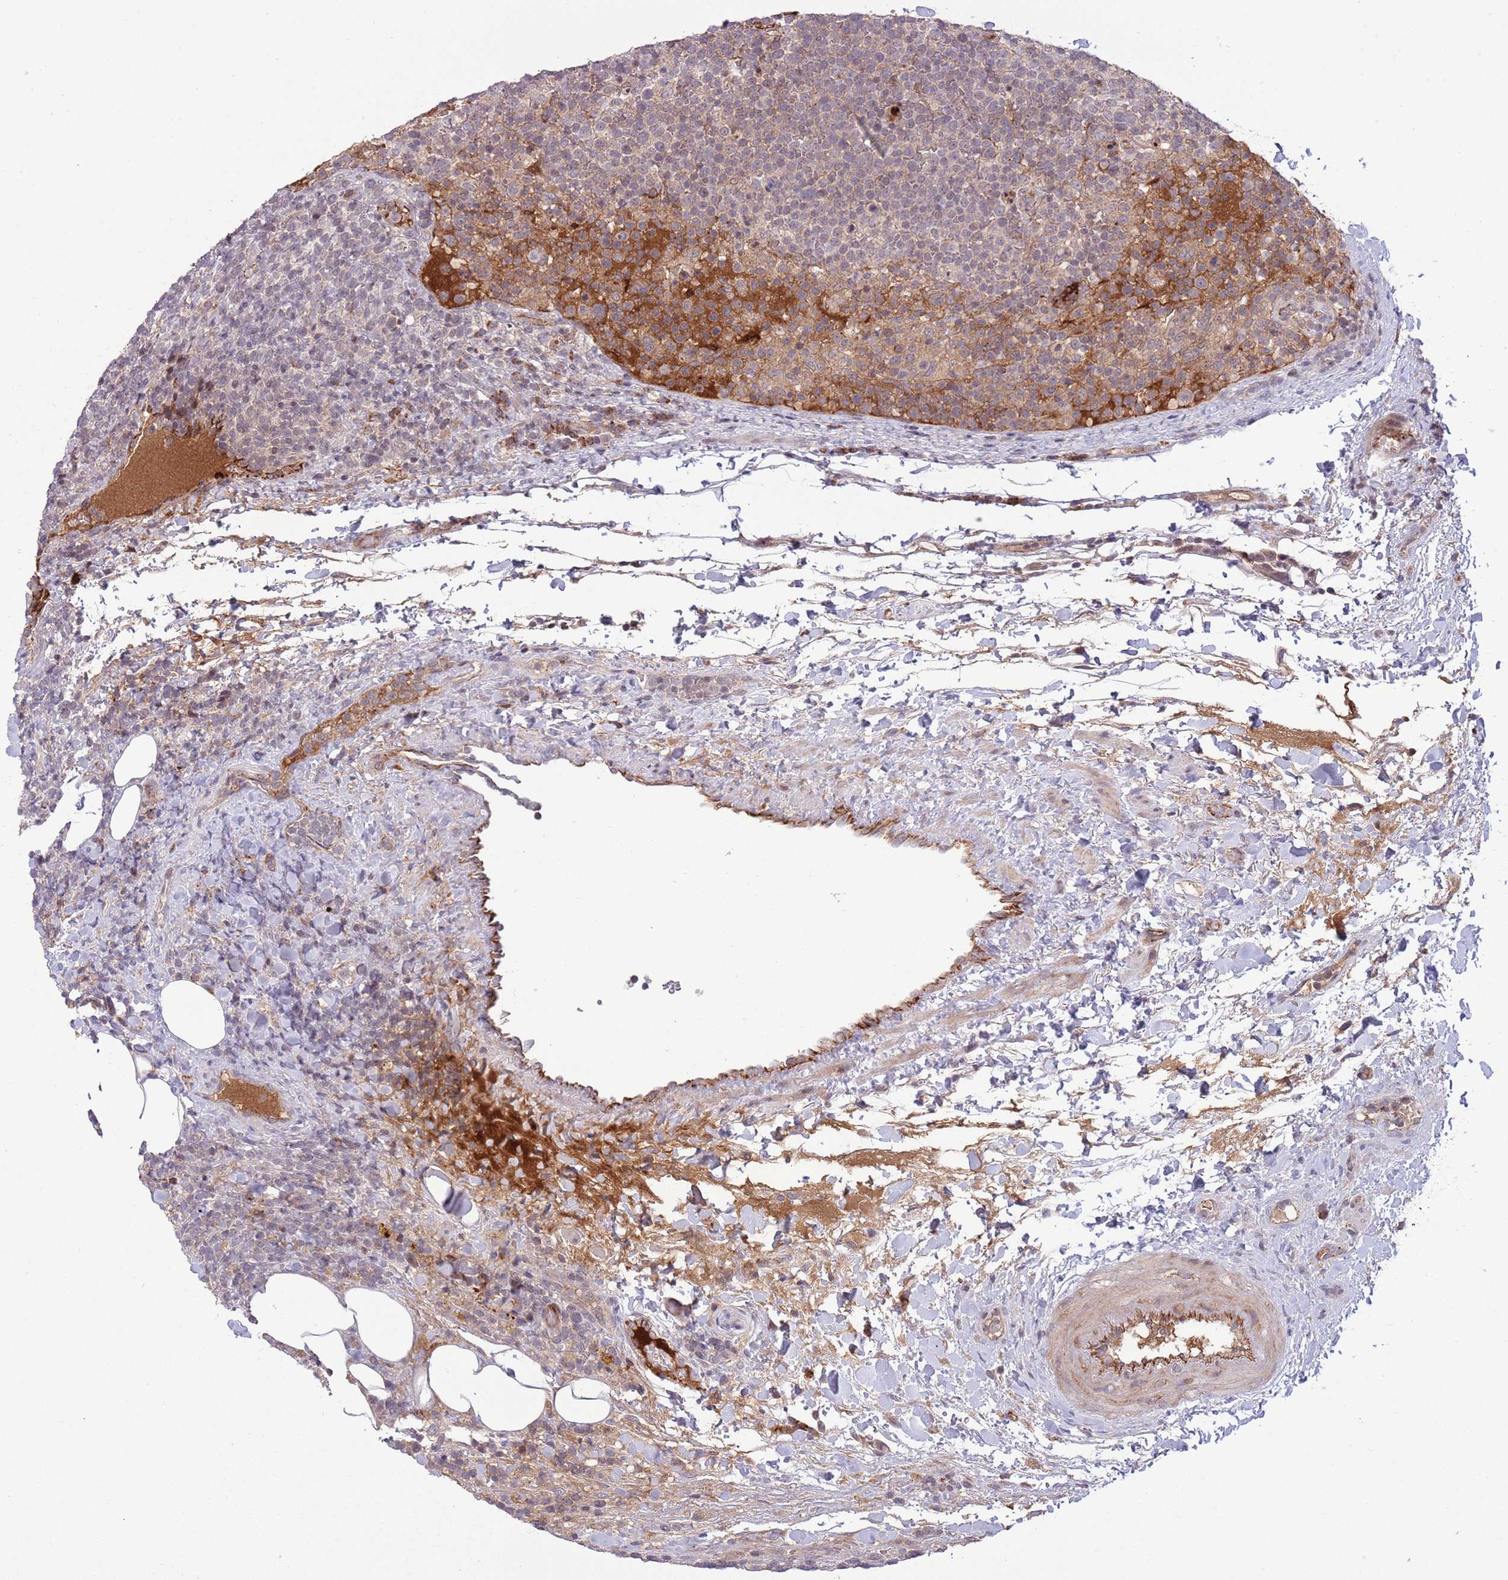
{"staining": {"intensity": "negative", "quantity": "none", "location": "none"}, "tissue": "lymphoma", "cell_type": "Tumor cells", "image_type": "cancer", "snomed": [{"axis": "morphology", "description": "Malignant lymphoma, non-Hodgkin's type, High grade"}, {"axis": "topography", "description": "Lymph node"}], "caption": "Immunohistochemistry (IHC) of human lymphoma reveals no staining in tumor cells.", "gene": "DPP10", "patient": {"sex": "male", "age": 61}}